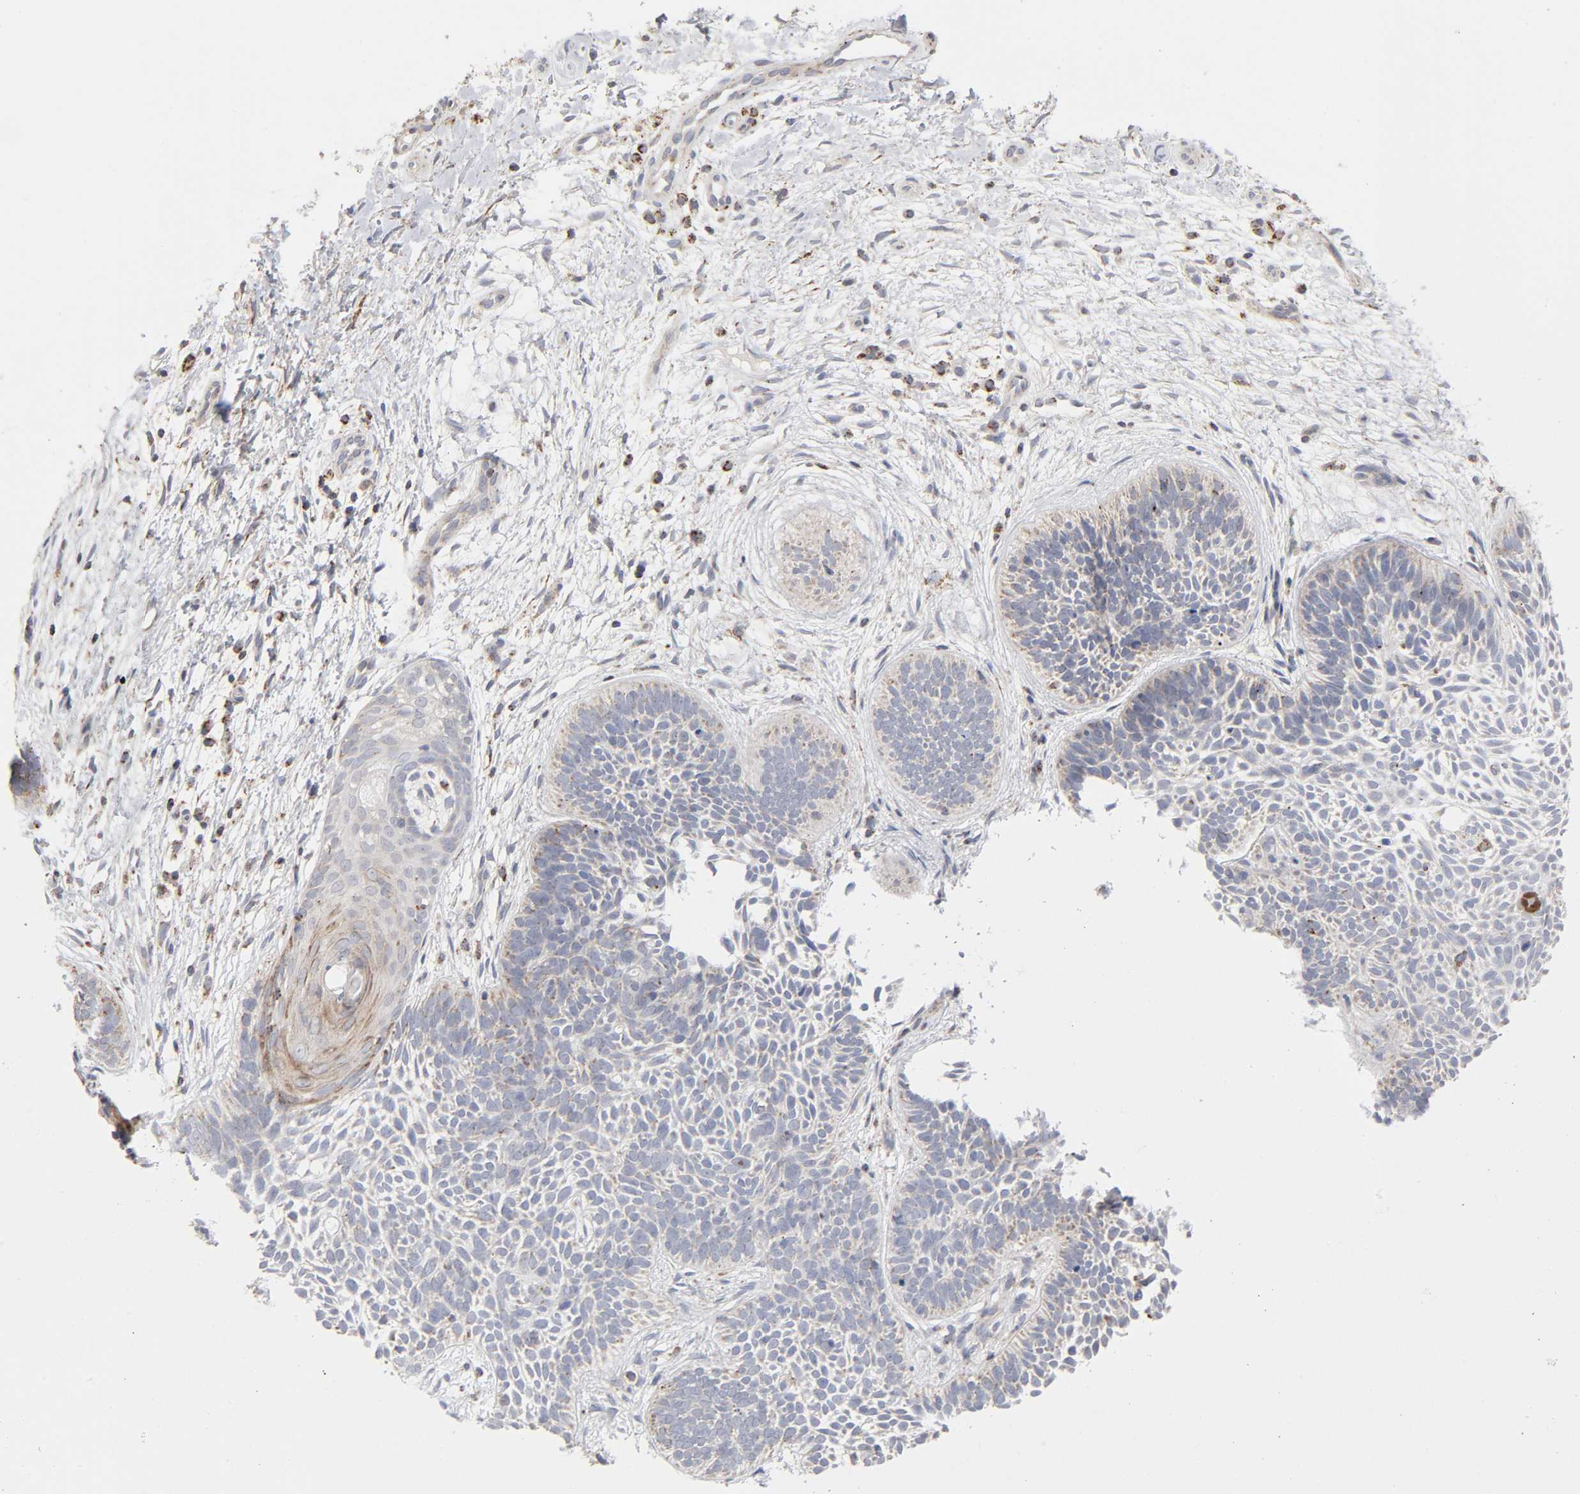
{"staining": {"intensity": "weak", "quantity": "<25%", "location": "cytoplasmic/membranous"}, "tissue": "skin cancer", "cell_type": "Tumor cells", "image_type": "cancer", "snomed": [{"axis": "morphology", "description": "Basal cell carcinoma"}, {"axis": "topography", "description": "Skin"}], "caption": "Protein analysis of skin cancer (basal cell carcinoma) demonstrates no significant expression in tumor cells.", "gene": "SYT16", "patient": {"sex": "female", "age": 79}}